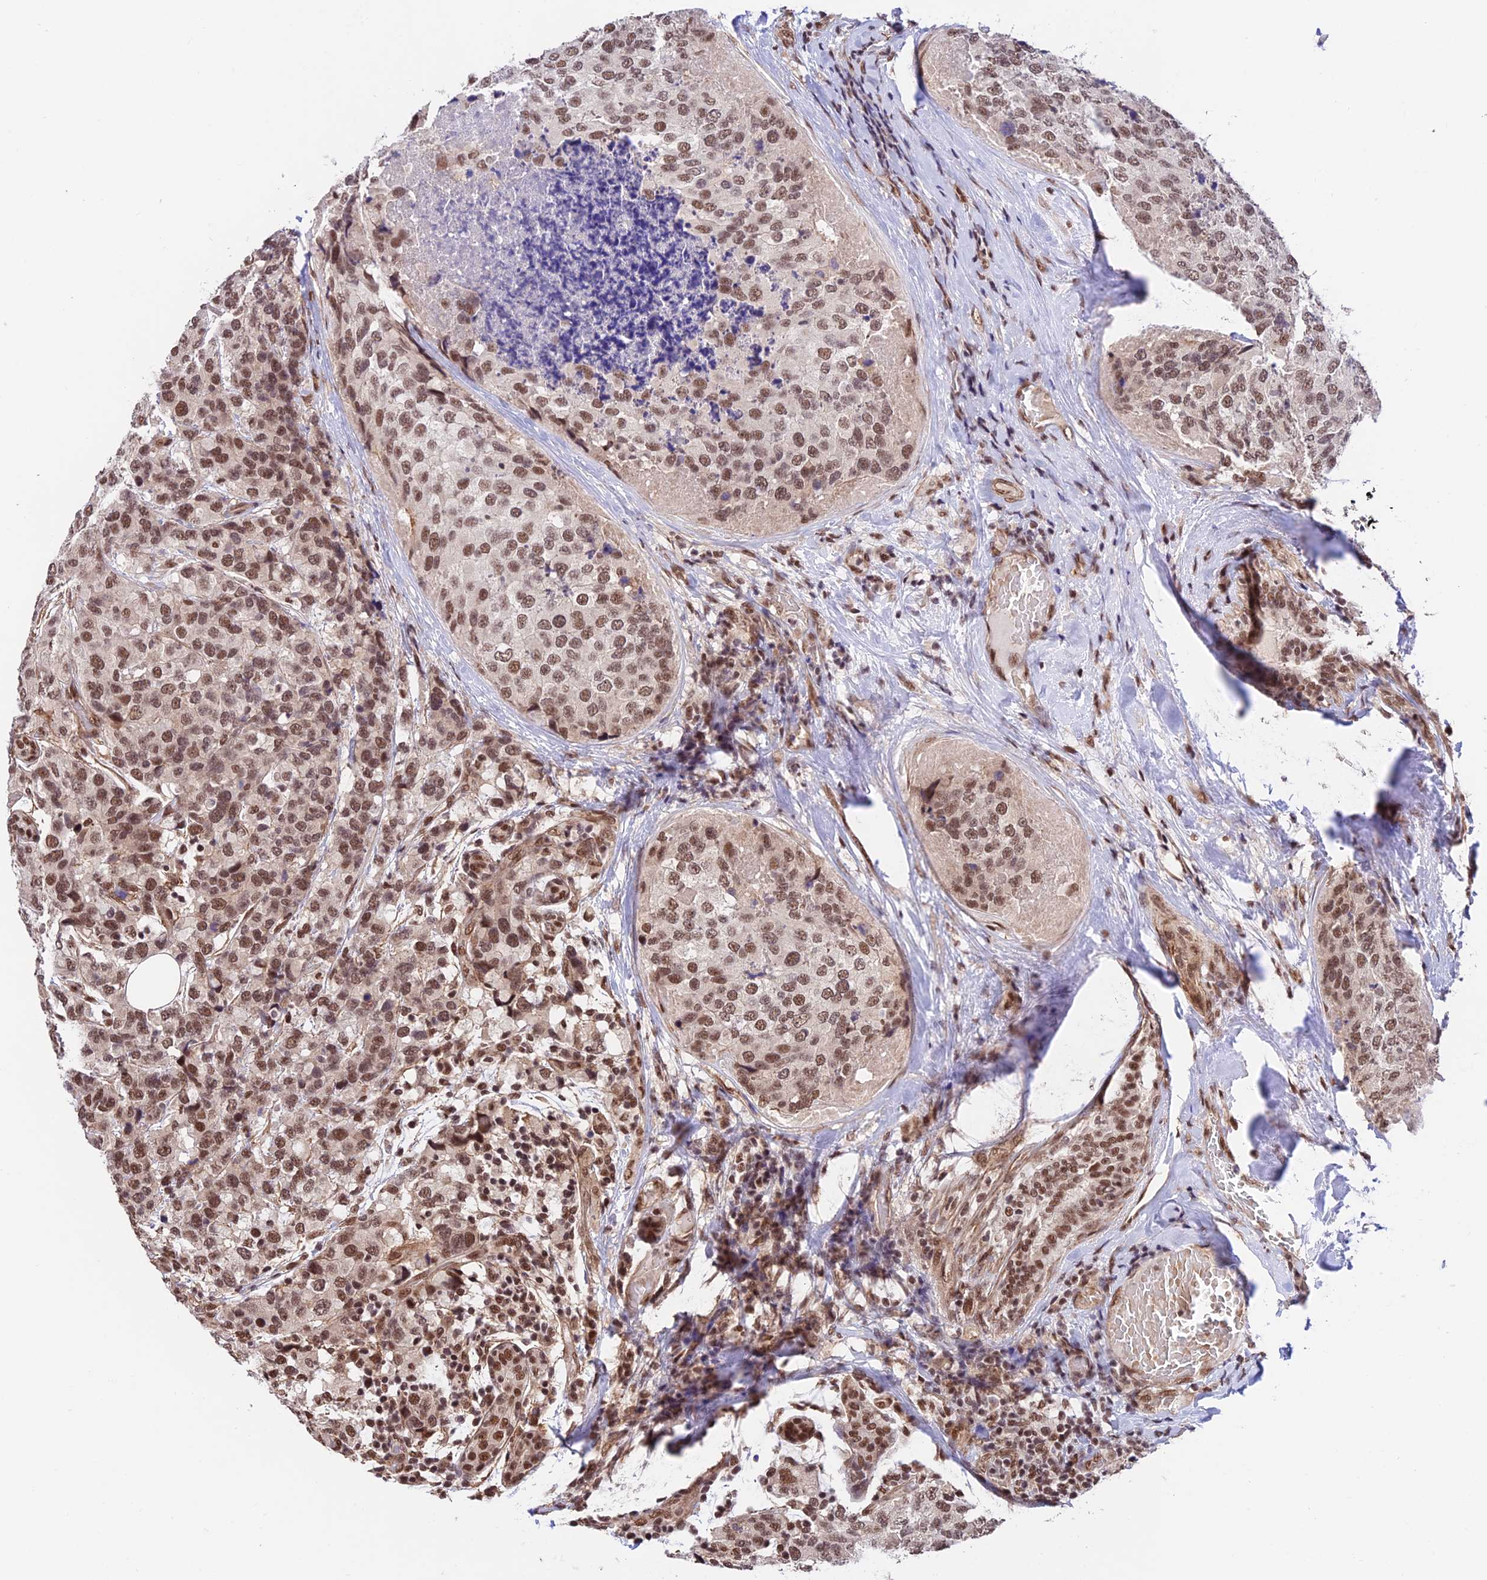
{"staining": {"intensity": "moderate", "quantity": ">75%", "location": "nuclear"}, "tissue": "breast cancer", "cell_type": "Tumor cells", "image_type": "cancer", "snomed": [{"axis": "morphology", "description": "Lobular carcinoma"}, {"axis": "topography", "description": "Breast"}], "caption": "Breast cancer stained for a protein displays moderate nuclear positivity in tumor cells. (Stains: DAB in brown, nuclei in blue, Microscopy: brightfield microscopy at high magnification).", "gene": "RBM42", "patient": {"sex": "female", "age": 59}}